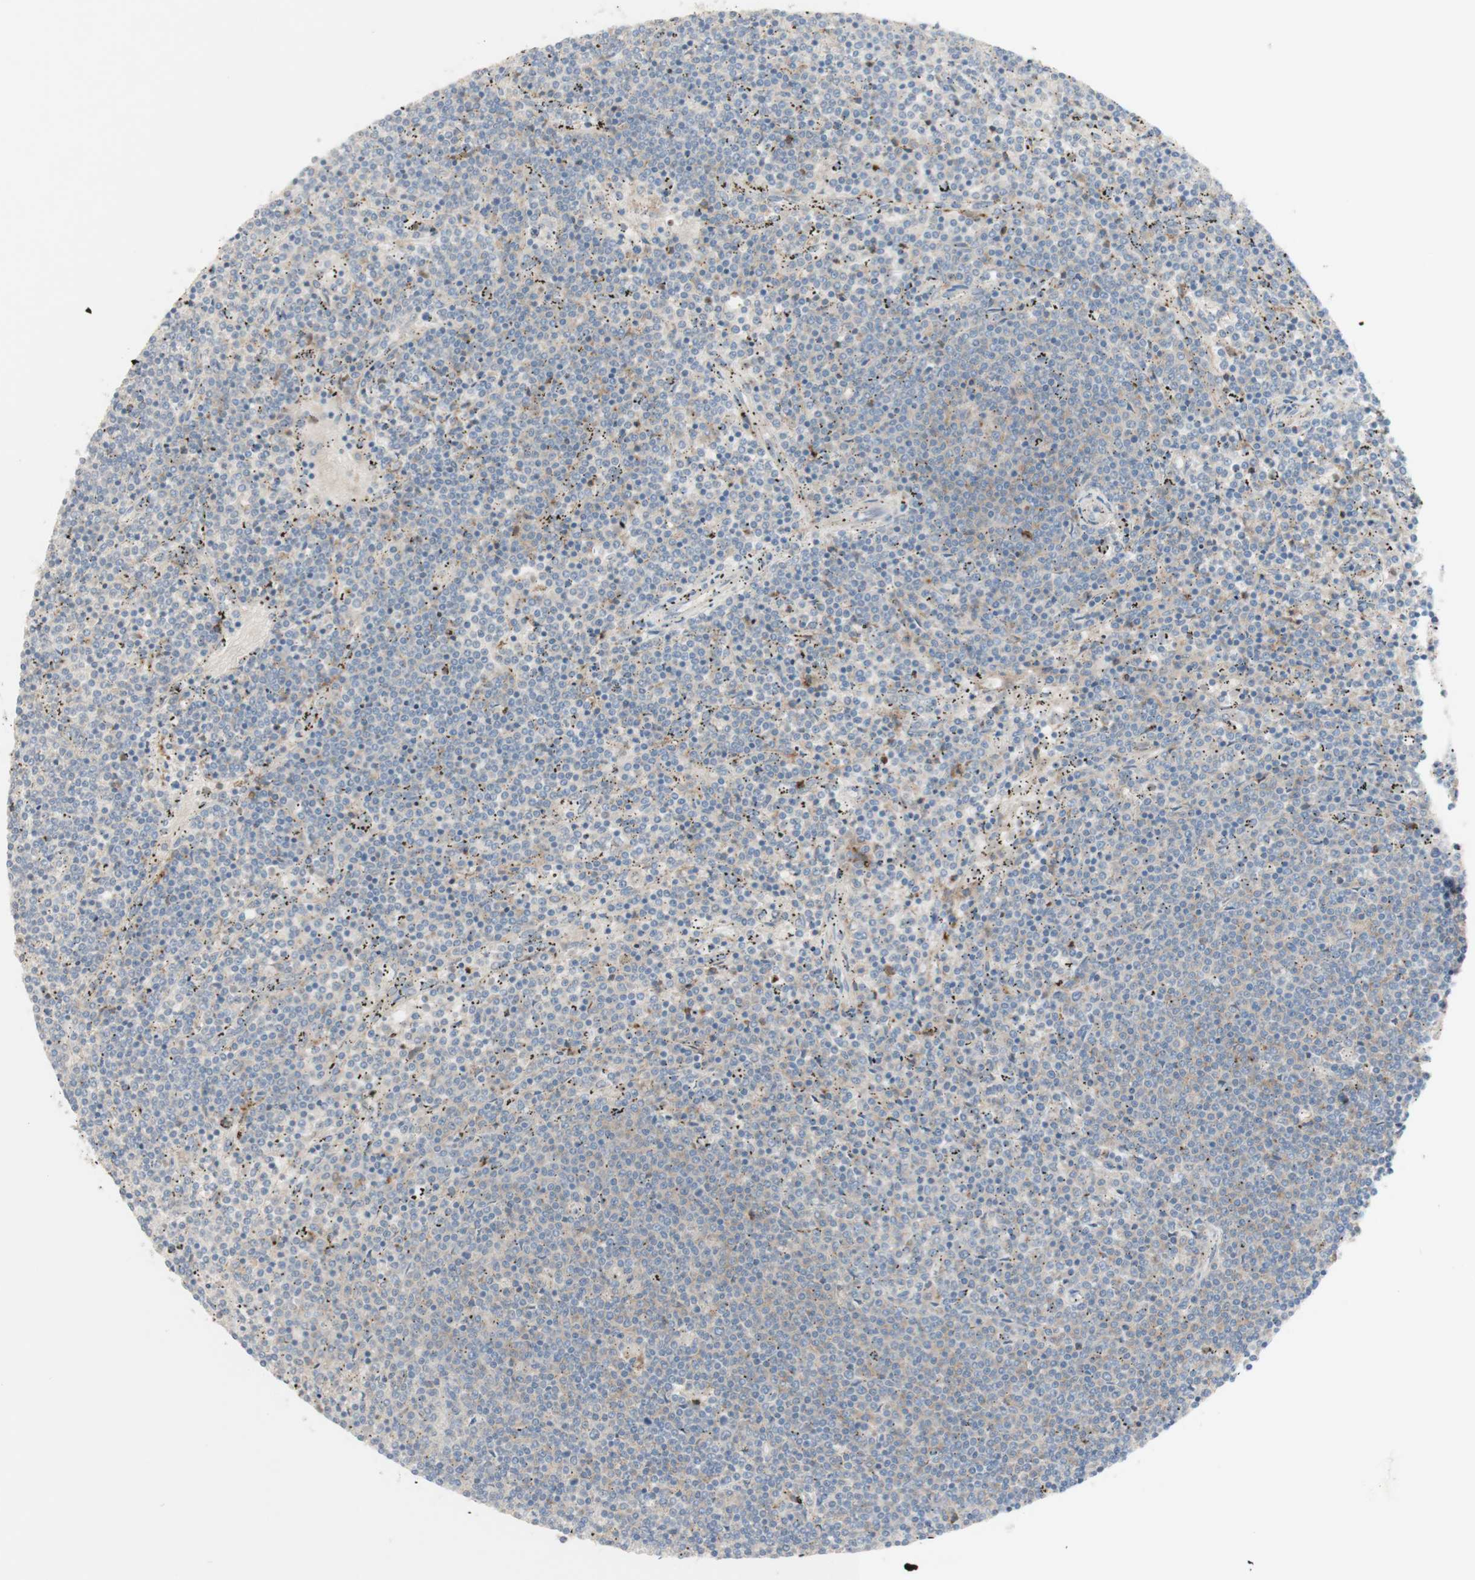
{"staining": {"intensity": "weak", "quantity": "25%-75%", "location": "cytoplasmic/membranous"}, "tissue": "lymphoma", "cell_type": "Tumor cells", "image_type": "cancer", "snomed": [{"axis": "morphology", "description": "Malignant lymphoma, non-Hodgkin's type, Low grade"}, {"axis": "topography", "description": "Spleen"}], "caption": "Low-grade malignant lymphoma, non-Hodgkin's type stained with DAB (3,3'-diaminobenzidine) IHC reveals low levels of weak cytoplasmic/membranous expression in about 25%-75% of tumor cells. The staining is performed using DAB brown chromogen to label protein expression. The nuclei are counter-stained blue using hematoxylin.", "gene": "MANEA", "patient": {"sex": "female", "age": 50}}